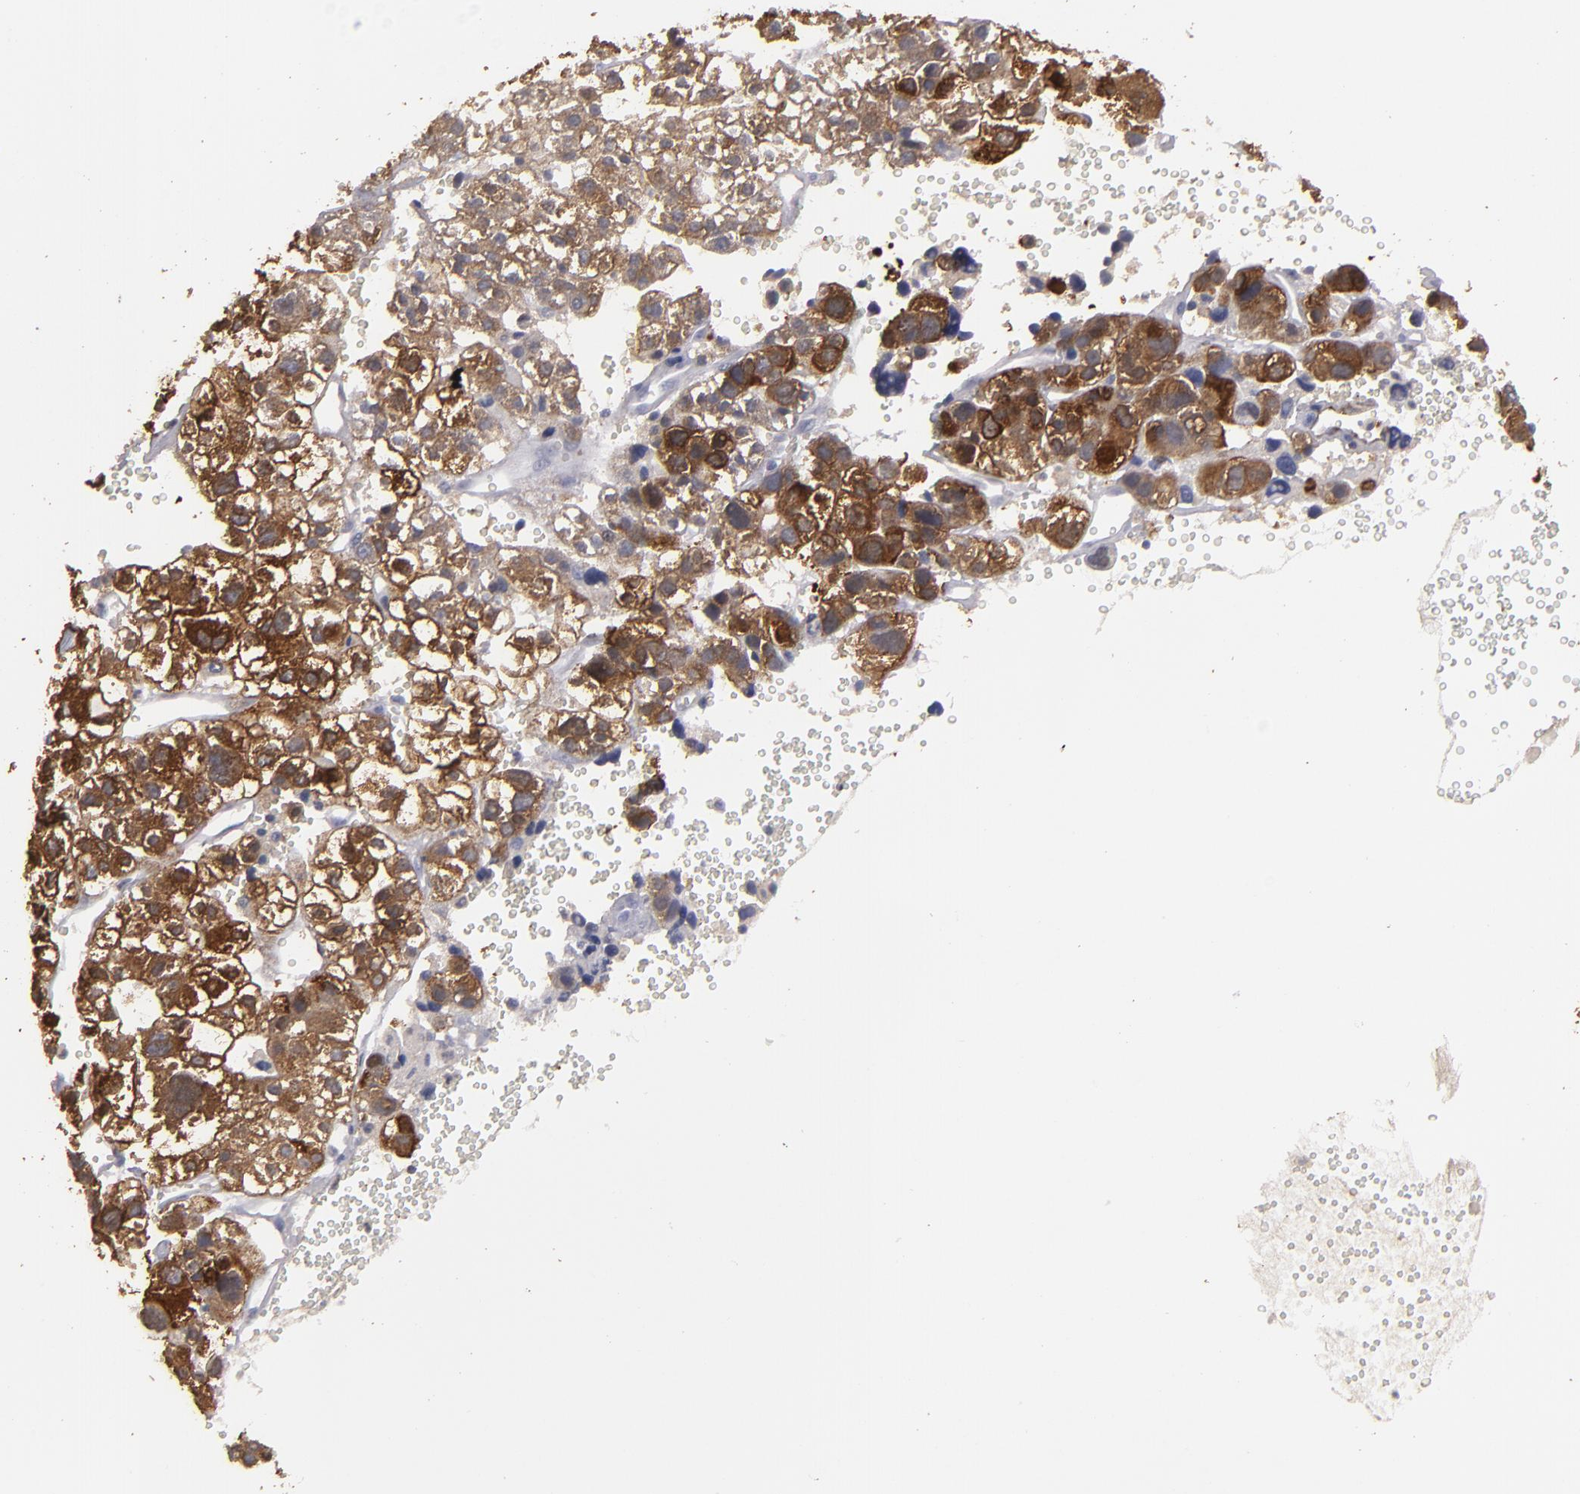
{"staining": {"intensity": "strong", "quantity": ">75%", "location": "cytoplasmic/membranous"}, "tissue": "liver cancer", "cell_type": "Tumor cells", "image_type": "cancer", "snomed": [{"axis": "morphology", "description": "Carcinoma, Hepatocellular, NOS"}, {"axis": "topography", "description": "Liver"}], "caption": "Protein expression analysis of human liver cancer (hepatocellular carcinoma) reveals strong cytoplasmic/membranous expression in approximately >75% of tumor cells. Nuclei are stained in blue.", "gene": "SEMA3G", "patient": {"sex": "female", "age": 85}}